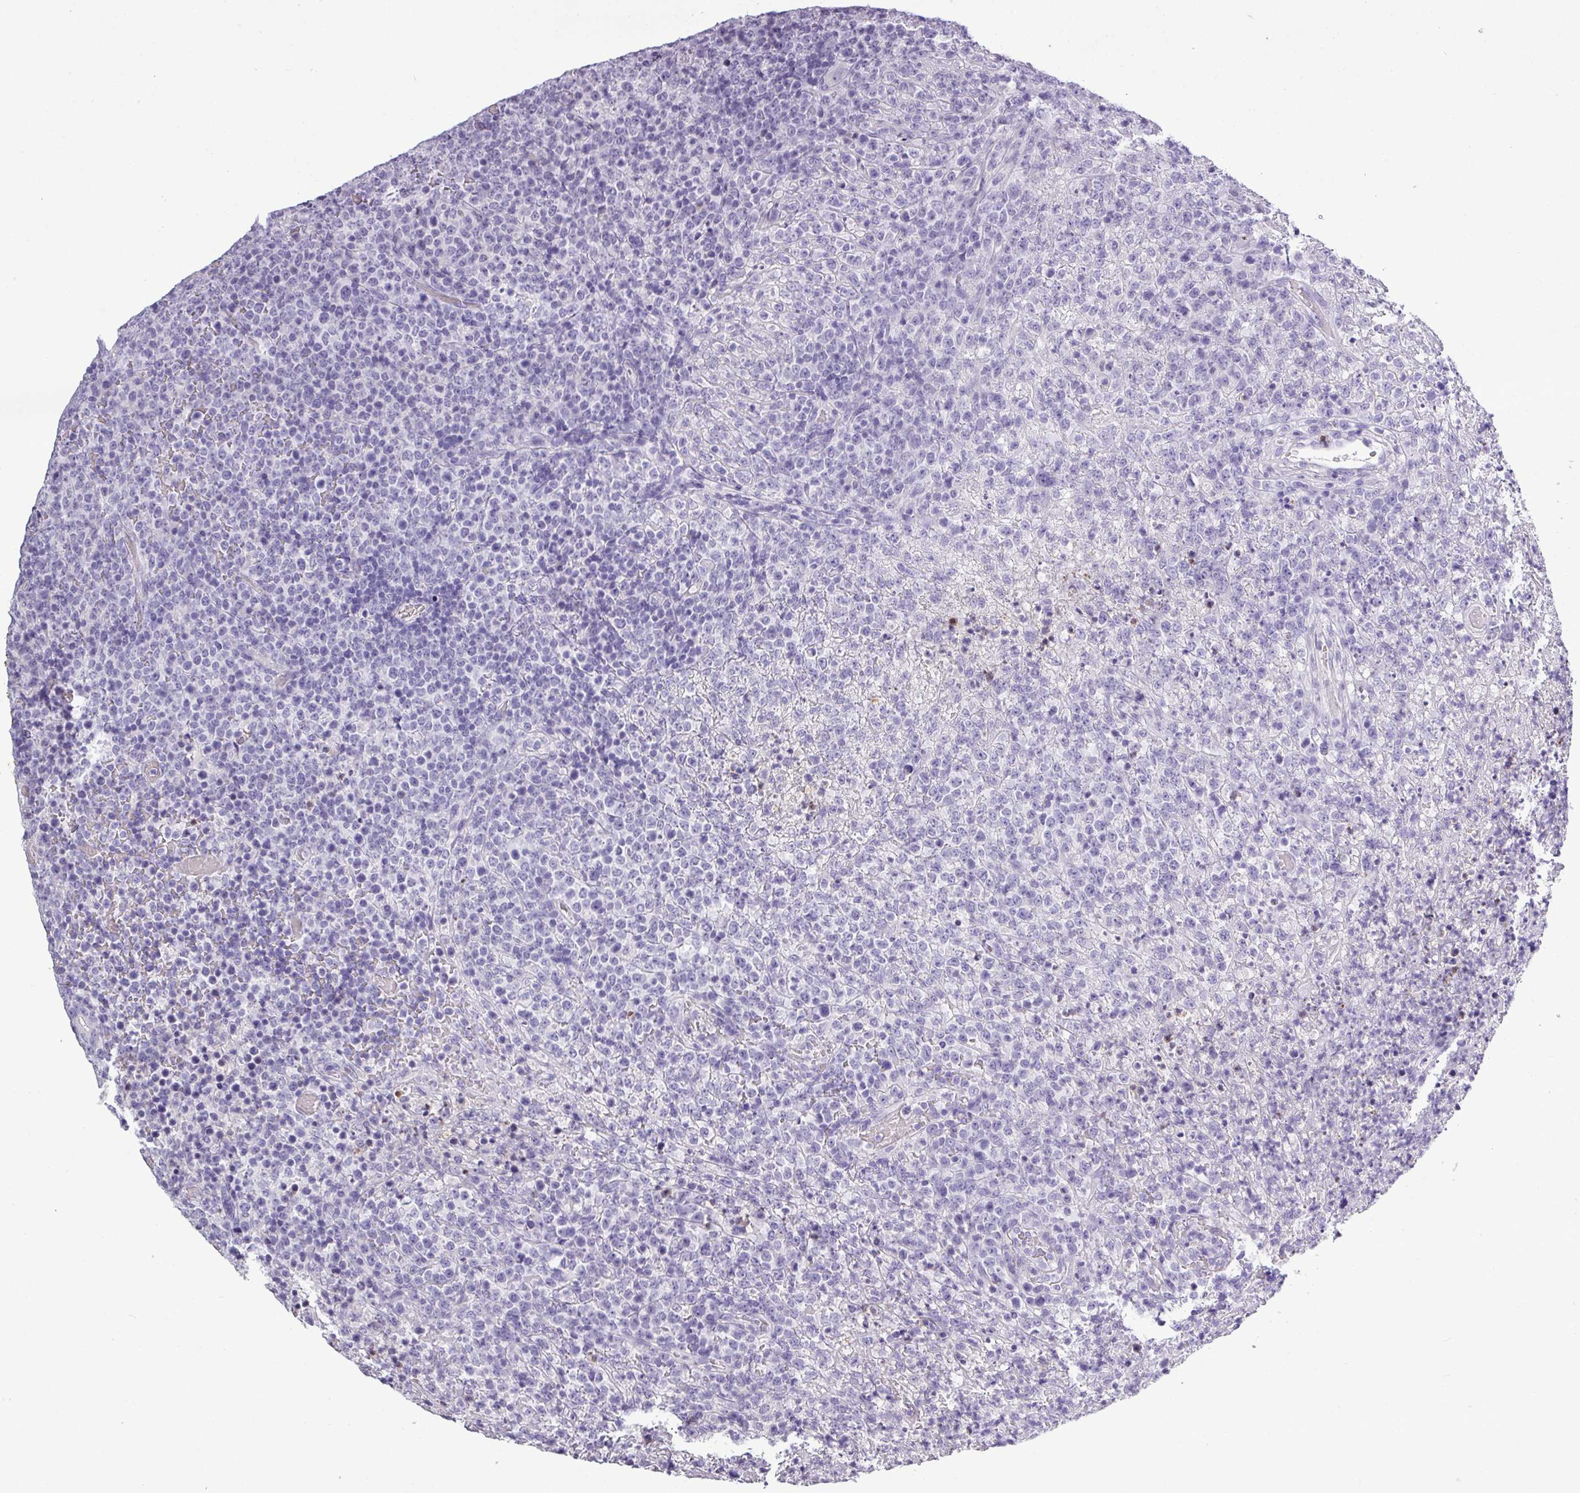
{"staining": {"intensity": "negative", "quantity": "none", "location": "none"}, "tissue": "lymphoma", "cell_type": "Tumor cells", "image_type": "cancer", "snomed": [{"axis": "morphology", "description": "Malignant lymphoma, non-Hodgkin's type, High grade"}, {"axis": "topography", "description": "Colon"}], "caption": "There is no significant positivity in tumor cells of malignant lymphoma, non-Hodgkin's type (high-grade).", "gene": "TMEM91", "patient": {"sex": "female", "age": 53}}